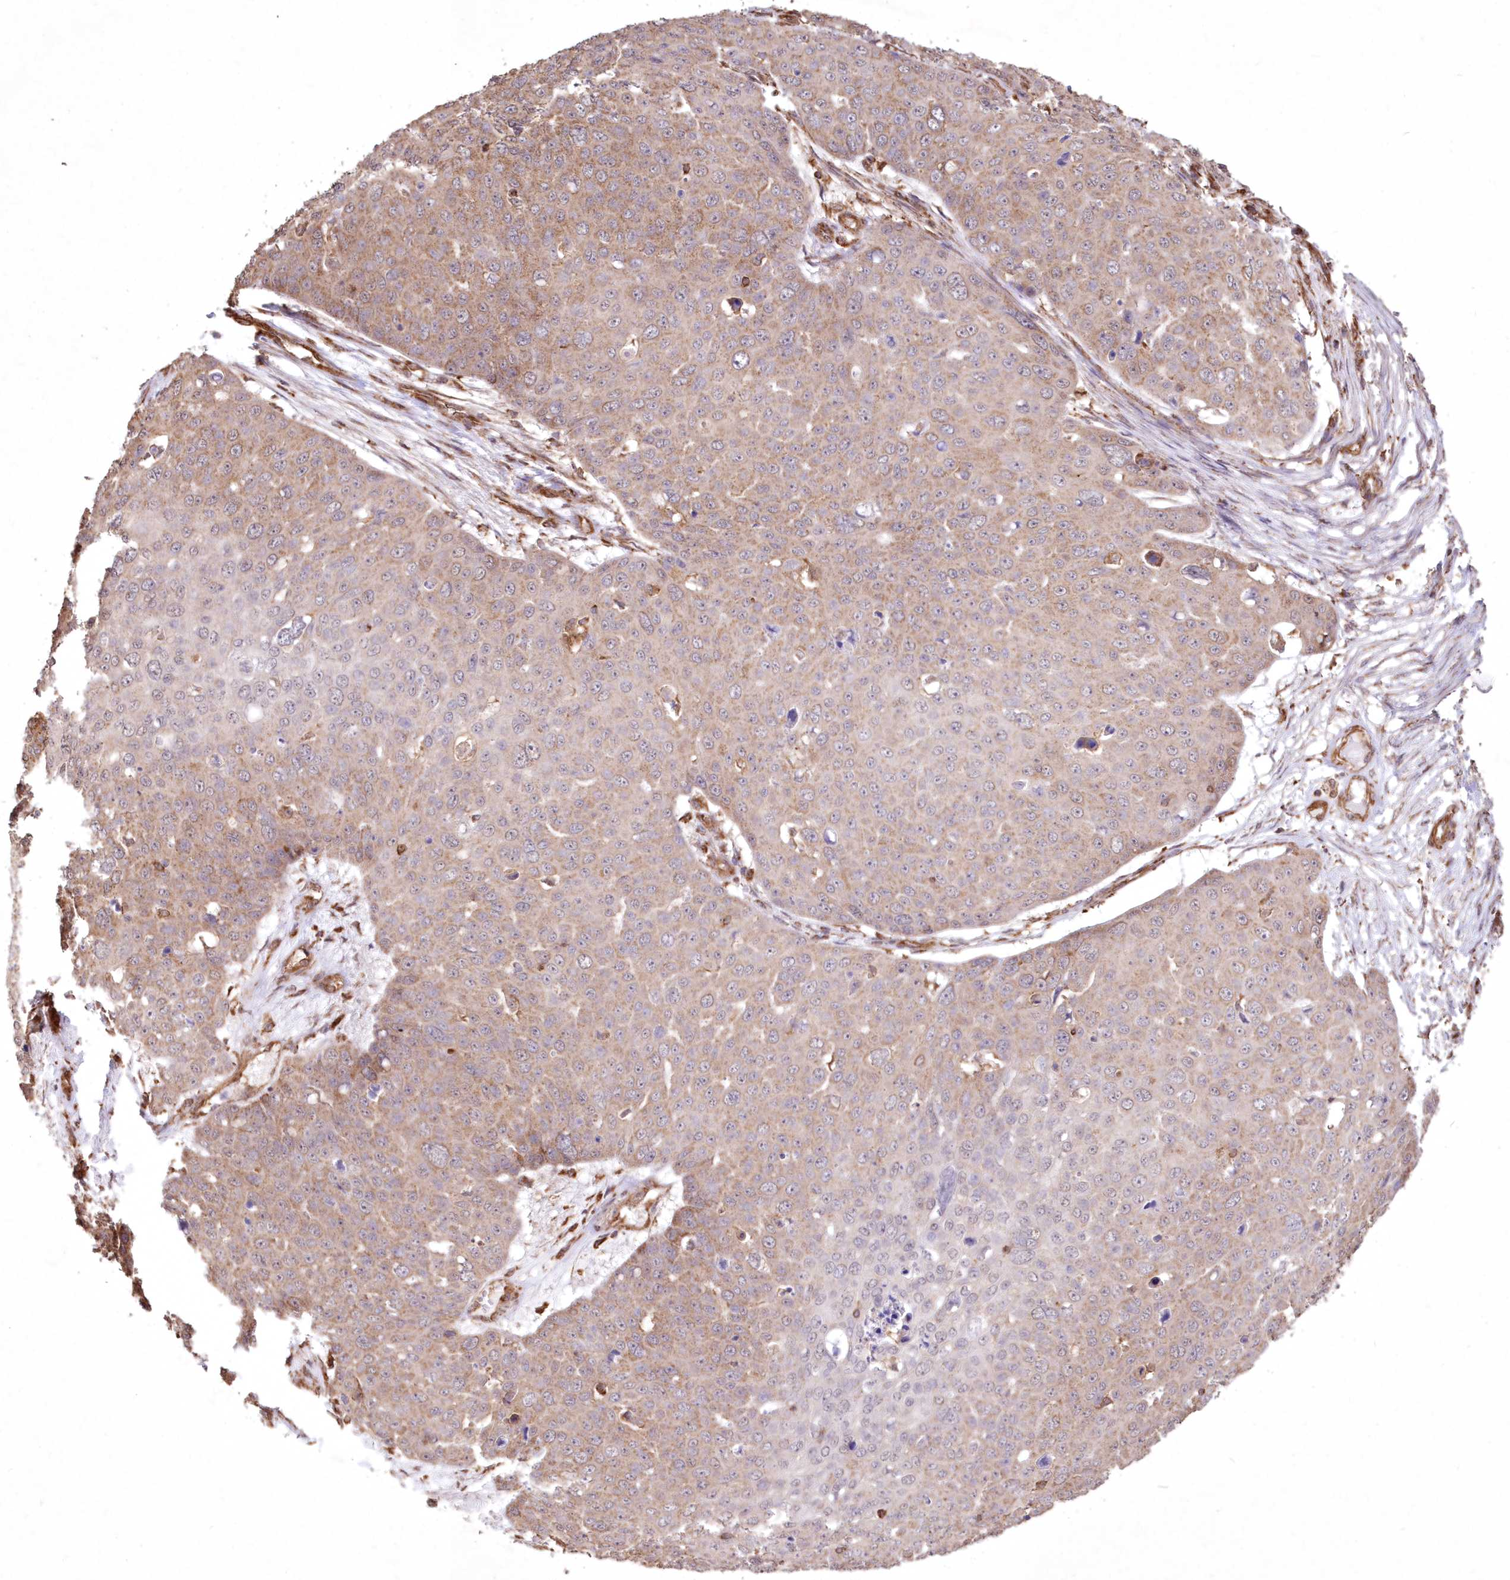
{"staining": {"intensity": "moderate", "quantity": ">75%", "location": "cytoplasmic/membranous"}, "tissue": "skin cancer", "cell_type": "Tumor cells", "image_type": "cancer", "snomed": [{"axis": "morphology", "description": "Squamous cell carcinoma, NOS"}, {"axis": "topography", "description": "Skin"}], "caption": "Protein expression analysis of squamous cell carcinoma (skin) displays moderate cytoplasmic/membranous positivity in approximately >75% of tumor cells.", "gene": "TMEM139", "patient": {"sex": "male", "age": 71}}